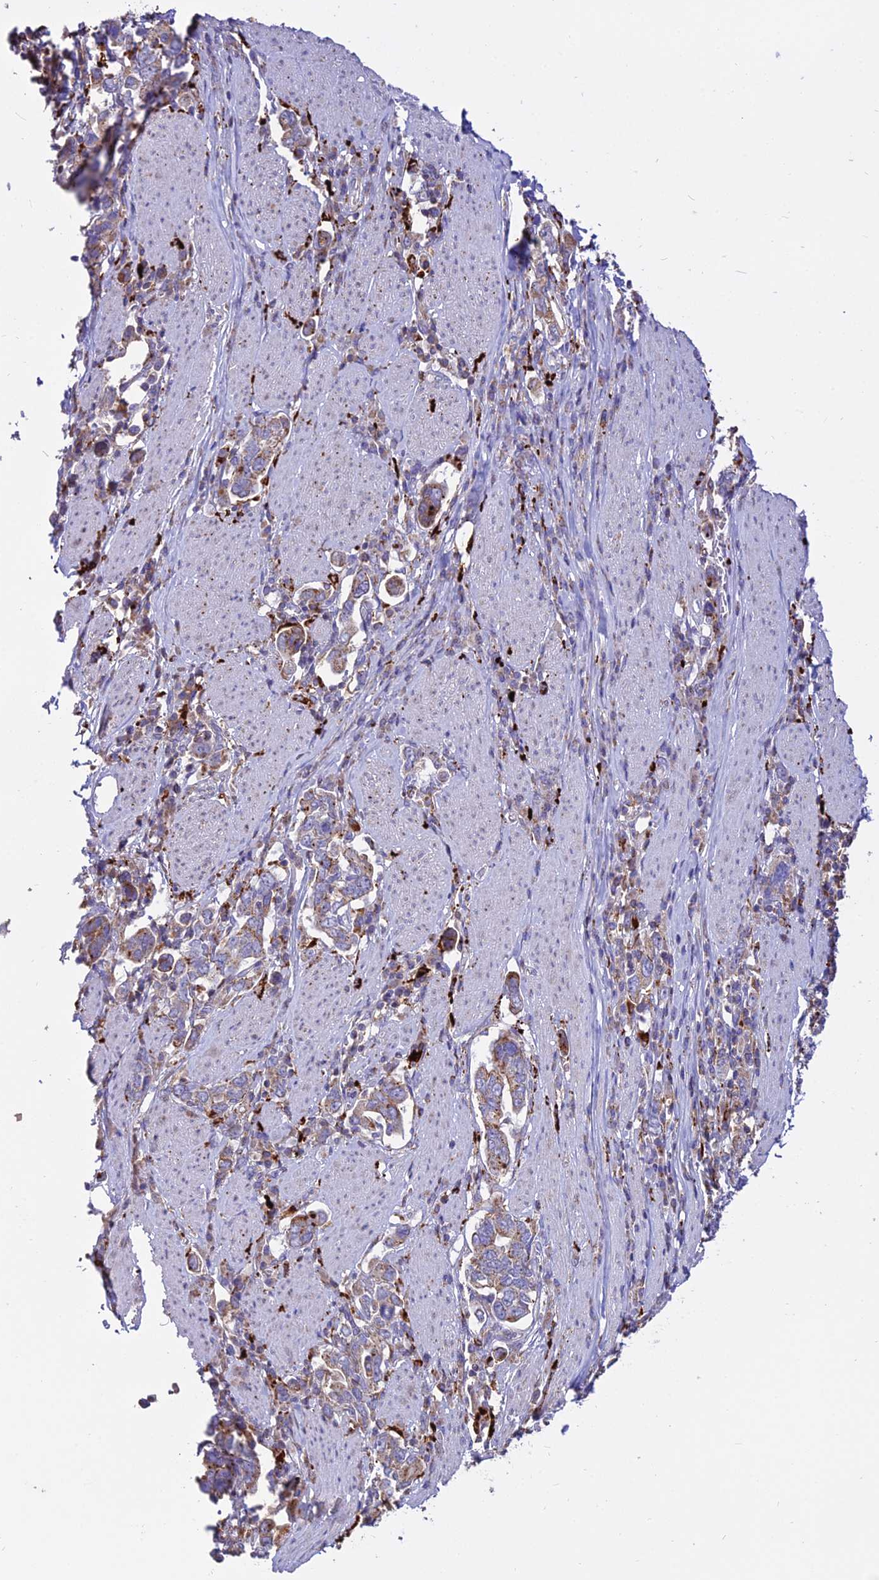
{"staining": {"intensity": "moderate", "quantity": "25%-75%", "location": "cytoplasmic/membranous"}, "tissue": "stomach cancer", "cell_type": "Tumor cells", "image_type": "cancer", "snomed": [{"axis": "morphology", "description": "Adenocarcinoma, NOS"}, {"axis": "topography", "description": "Stomach, upper"}, {"axis": "topography", "description": "Stomach"}], "caption": "This micrograph shows adenocarcinoma (stomach) stained with immunohistochemistry (IHC) to label a protein in brown. The cytoplasmic/membranous of tumor cells show moderate positivity for the protein. Nuclei are counter-stained blue.", "gene": "PNLIPRP3", "patient": {"sex": "male", "age": 62}}